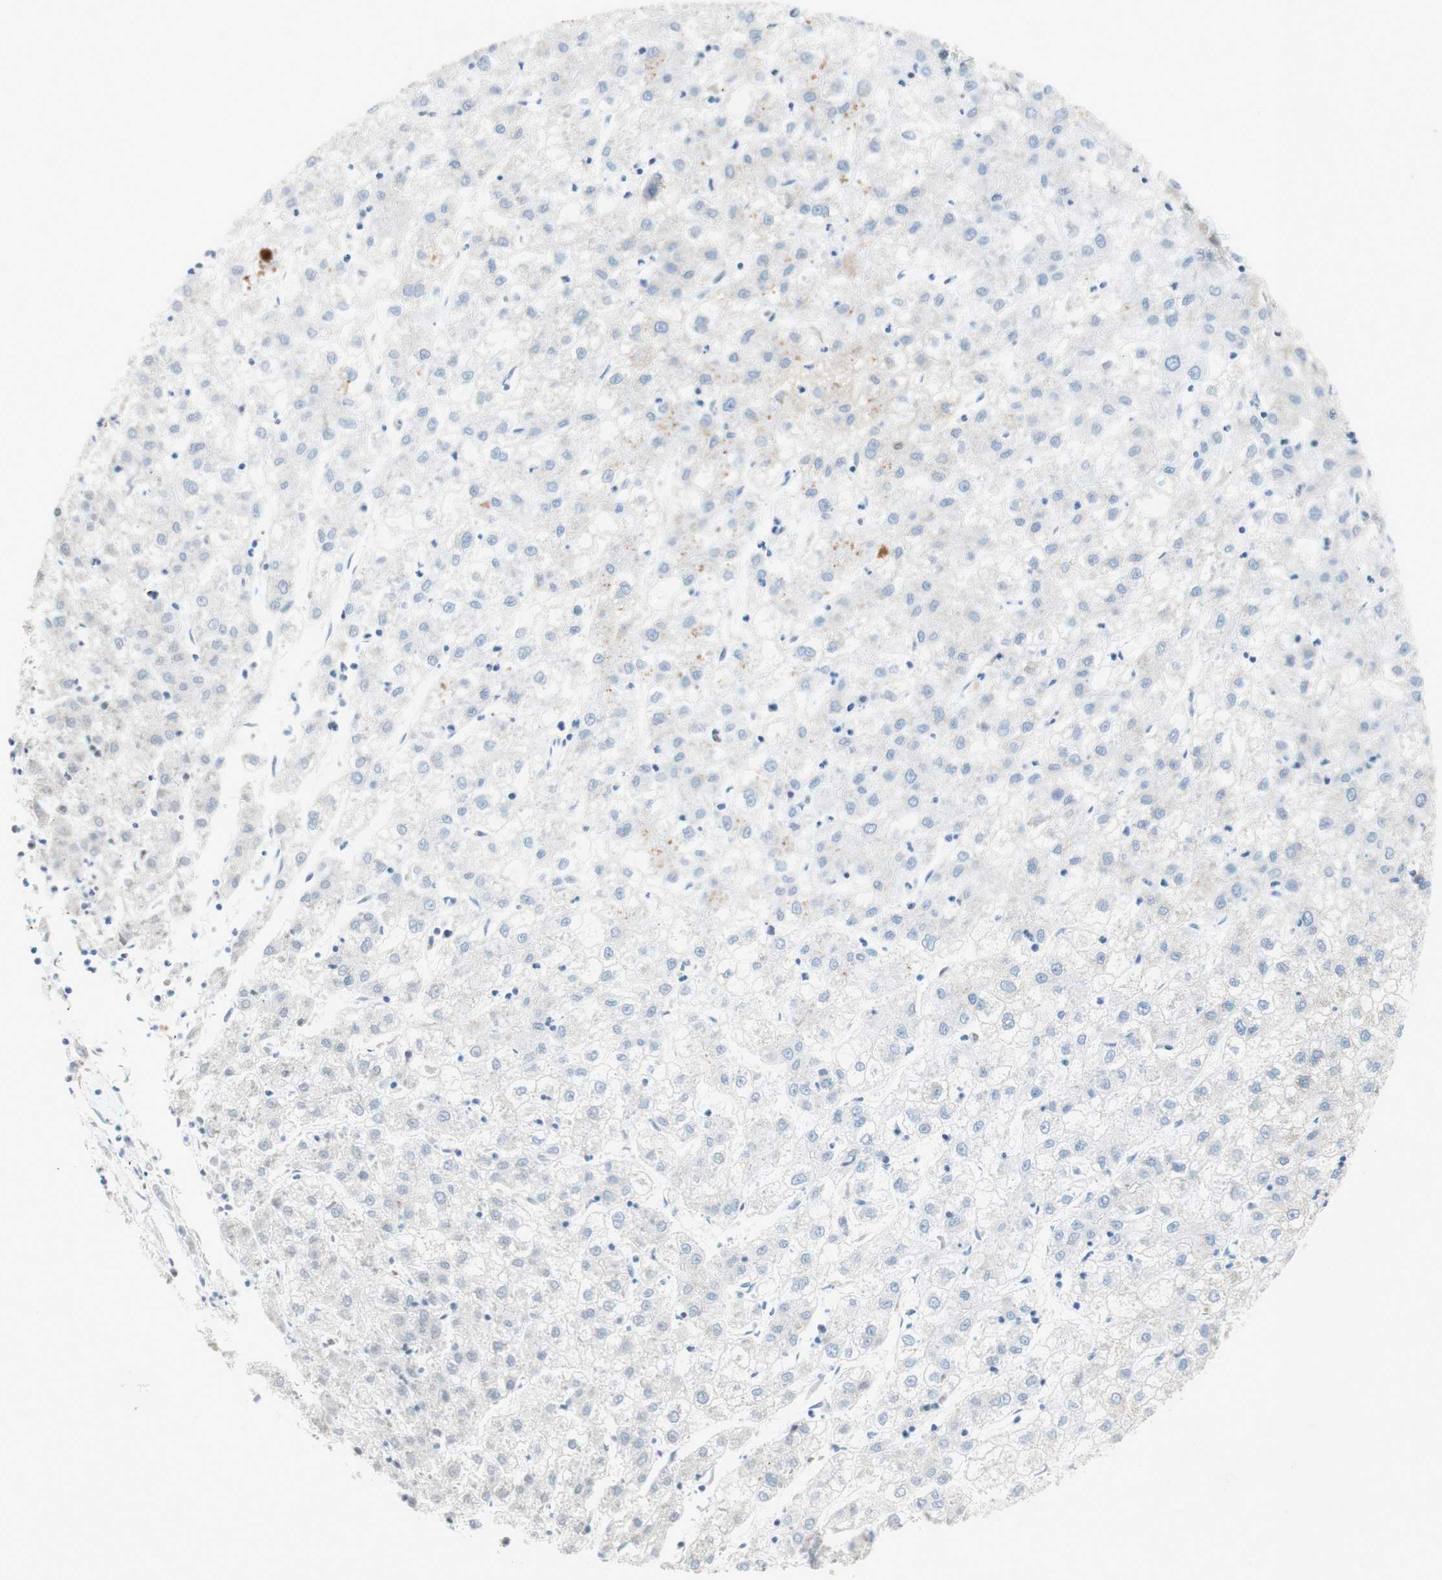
{"staining": {"intensity": "negative", "quantity": "none", "location": "none"}, "tissue": "liver cancer", "cell_type": "Tumor cells", "image_type": "cancer", "snomed": [{"axis": "morphology", "description": "Carcinoma, Hepatocellular, NOS"}, {"axis": "topography", "description": "Liver"}], "caption": "High magnification brightfield microscopy of liver hepatocellular carcinoma stained with DAB (brown) and counterstained with hematoxylin (blue): tumor cells show no significant positivity.", "gene": "POLR2J3", "patient": {"sex": "male", "age": 72}}